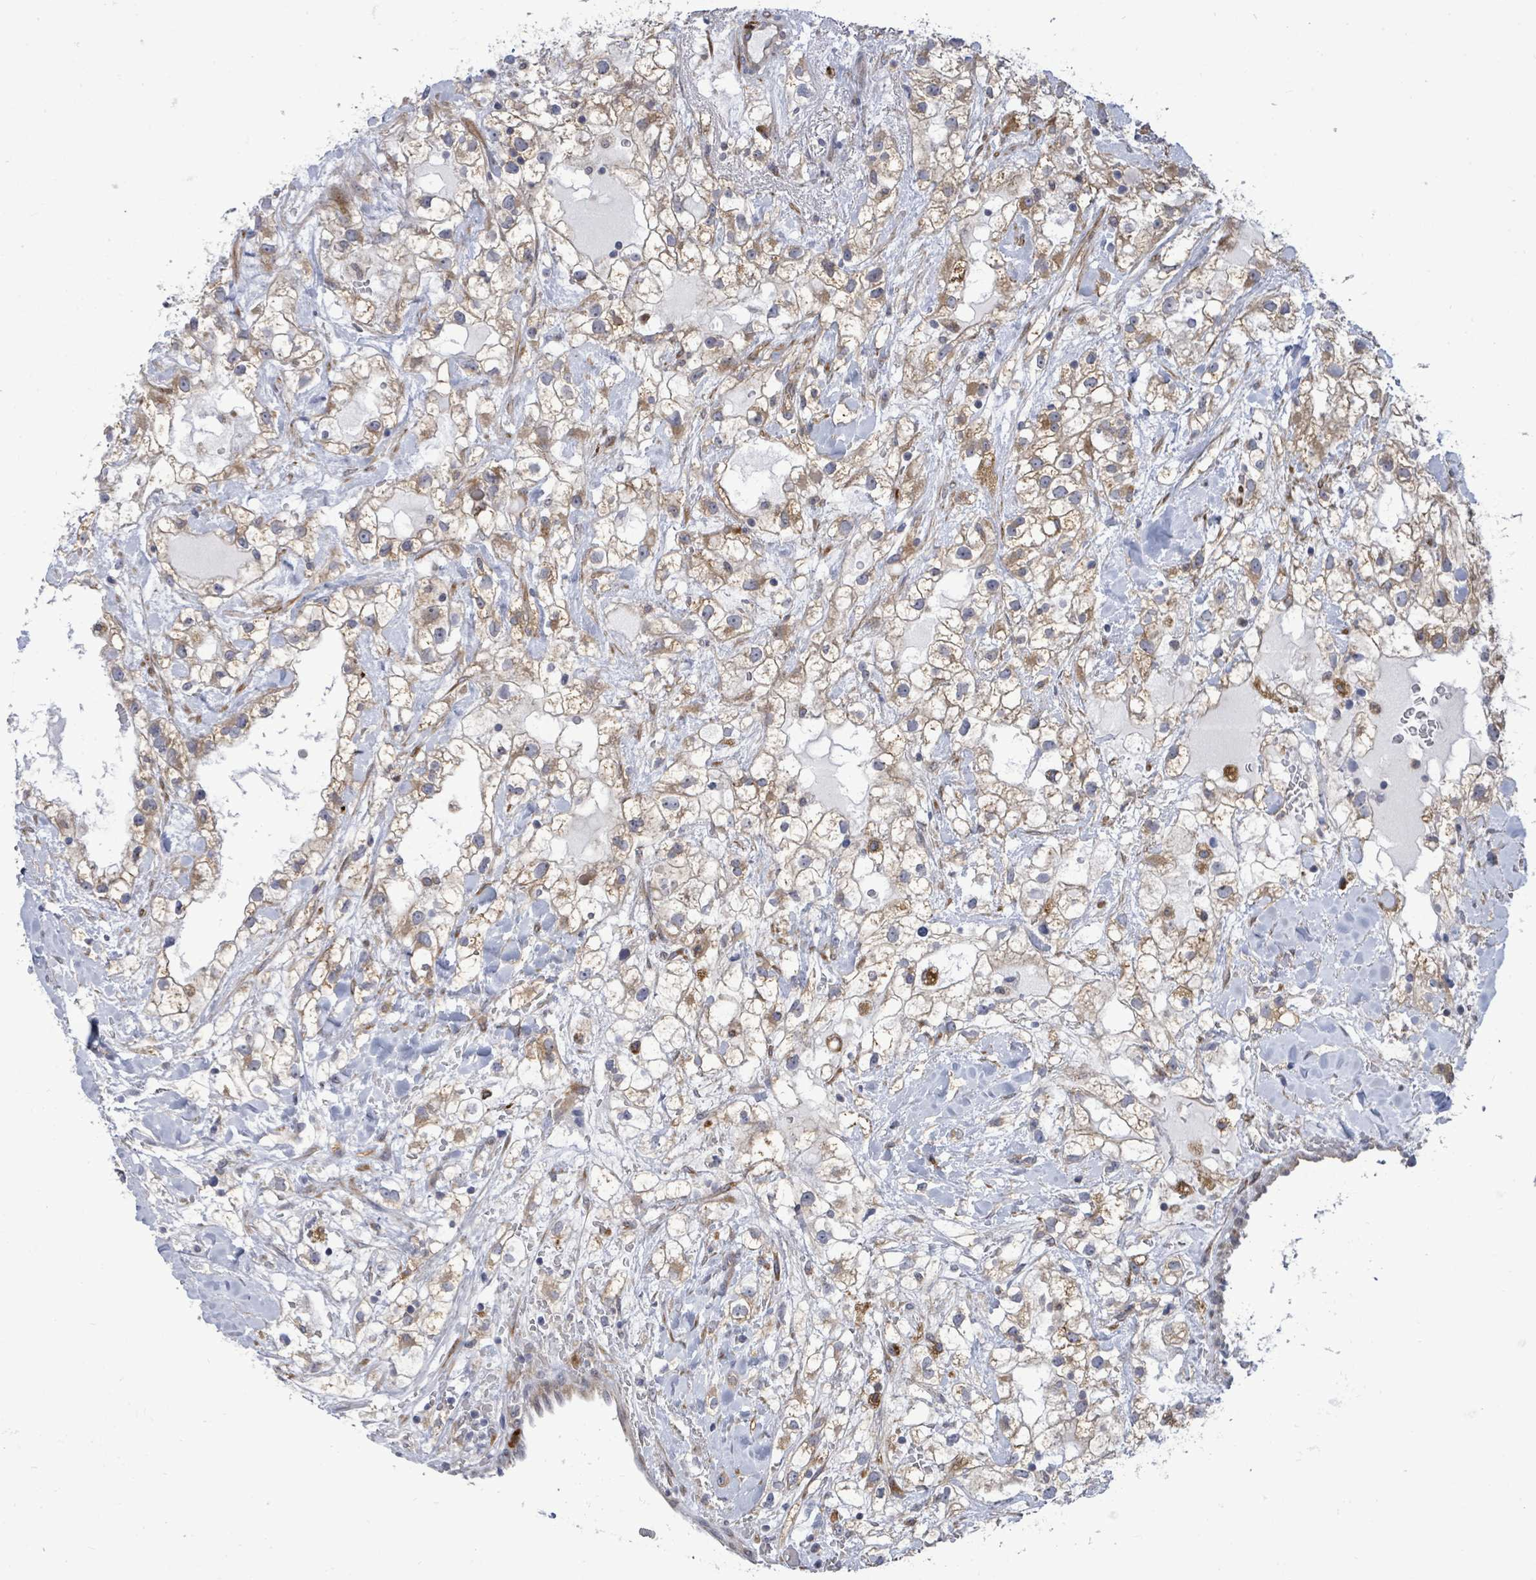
{"staining": {"intensity": "moderate", "quantity": "25%-75%", "location": "cytoplasmic/membranous"}, "tissue": "renal cancer", "cell_type": "Tumor cells", "image_type": "cancer", "snomed": [{"axis": "morphology", "description": "Adenocarcinoma, NOS"}, {"axis": "topography", "description": "Kidney"}], "caption": "A brown stain shows moderate cytoplasmic/membranous staining of a protein in renal cancer tumor cells.", "gene": "SAR1A", "patient": {"sex": "male", "age": 59}}